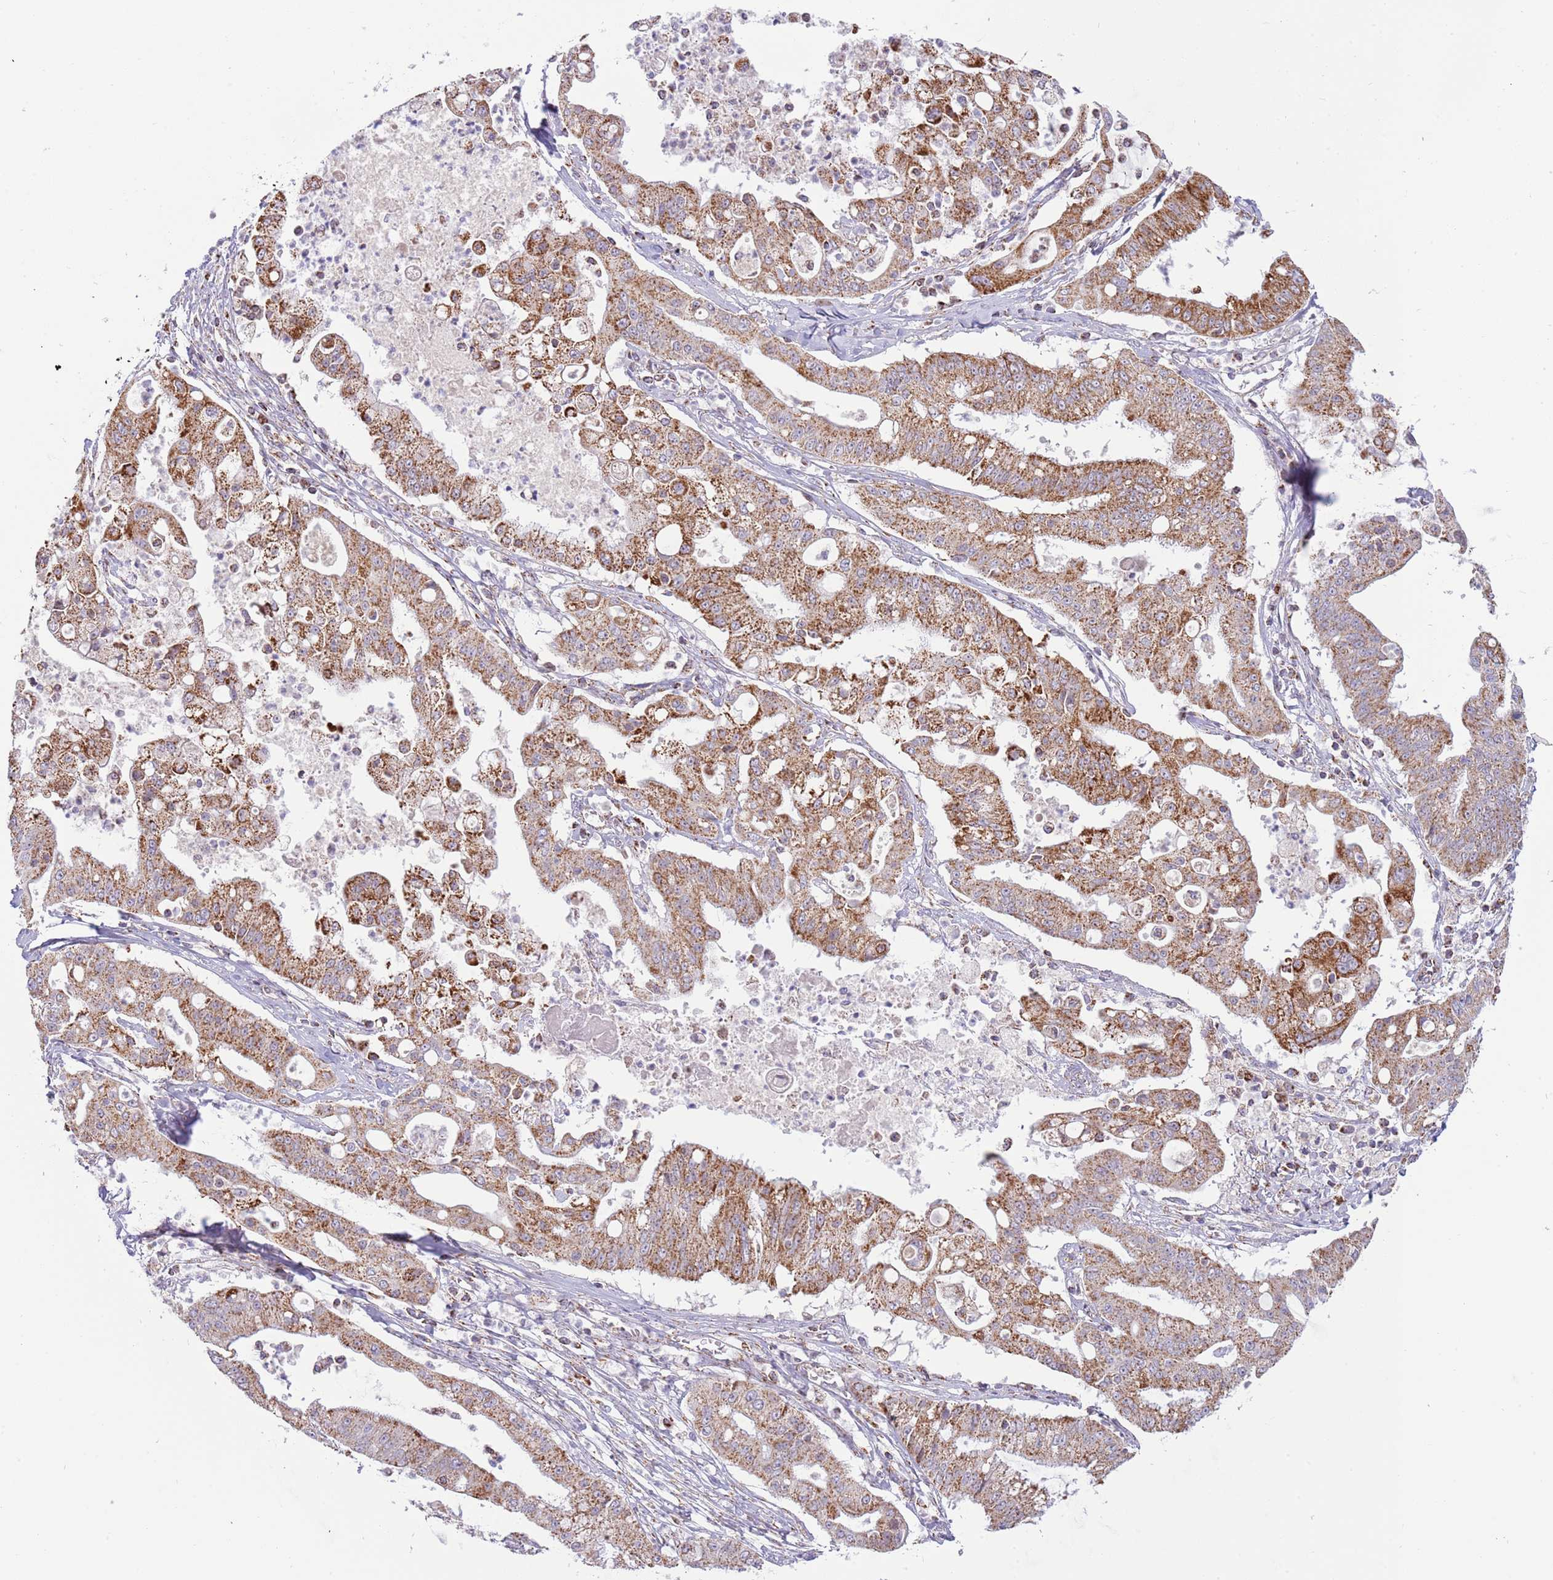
{"staining": {"intensity": "moderate", "quantity": ">75%", "location": "cytoplasmic/membranous"}, "tissue": "ovarian cancer", "cell_type": "Tumor cells", "image_type": "cancer", "snomed": [{"axis": "morphology", "description": "Cystadenocarcinoma, mucinous, NOS"}, {"axis": "topography", "description": "Ovary"}], "caption": "Ovarian cancer stained with immunohistochemistry displays moderate cytoplasmic/membranous positivity in approximately >75% of tumor cells. Ihc stains the protein of interest in brown and the nuclei are stained blue.", "gene": "LHX6", "patient": {"sex": "female", "age": 70}}